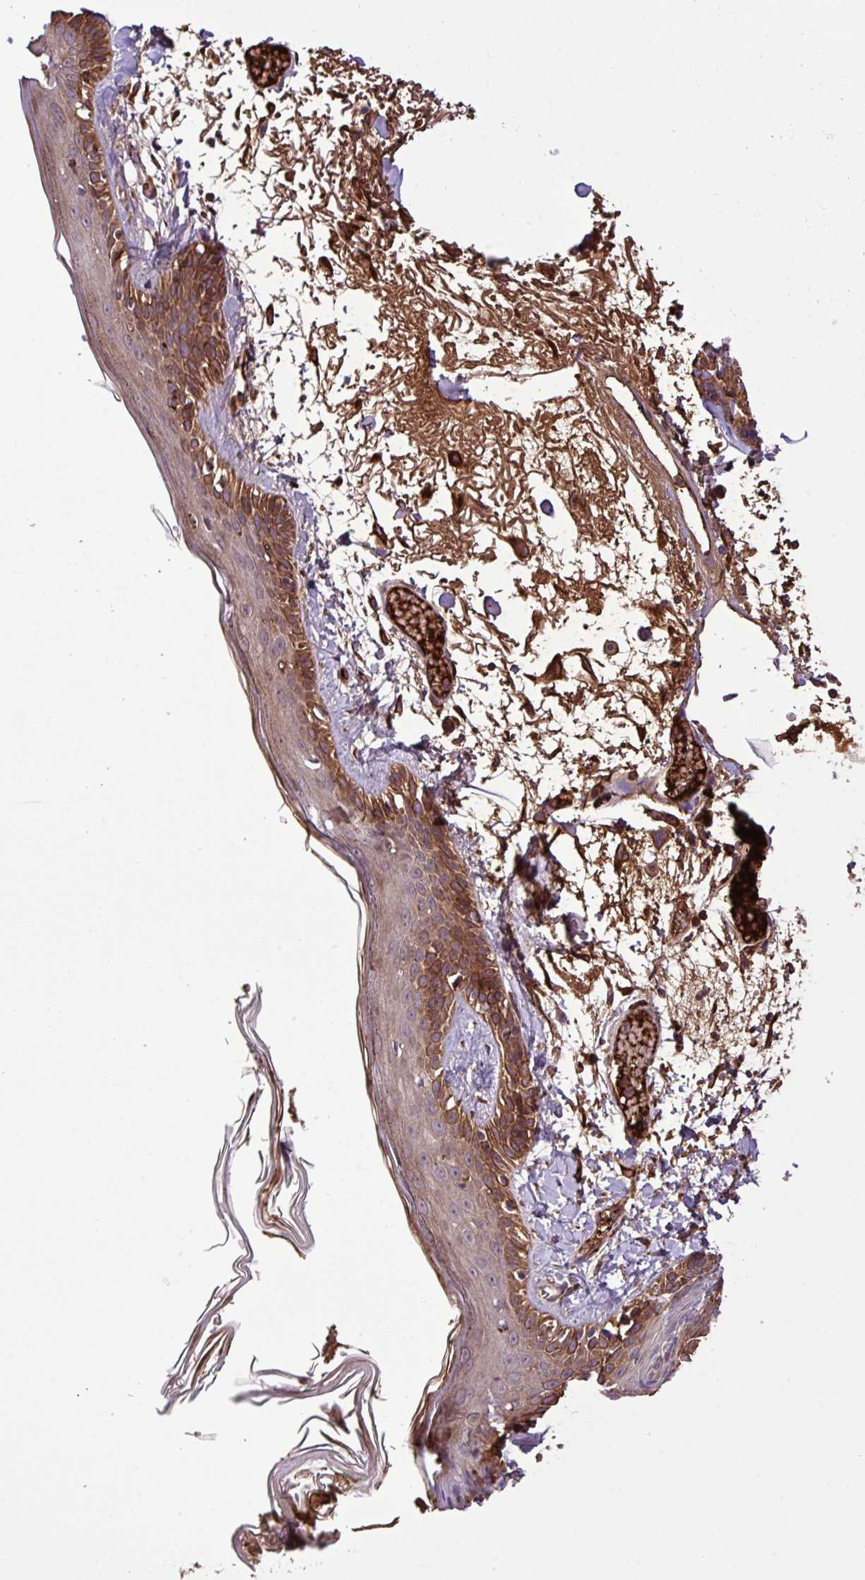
{"staining": {"intensity": "moderate", "quantity": ">75%", "location": "cytoplasmic/membranous"}, "tissue": "skin", "cell_type": "Fibroblasts", "image_type": "normal", "snomed": [{"axis": "morphology", "description": "Normal tissue, NOS"}, {"axis": "topography", "description": "Skin"}], "caption": "This is an image of immunohistochemistry staining of benign skin, which shows moderate staining in the cytoplasmic/membranous of fibroblasts.", "gene": "ZNF266", "patient": {"sex": "male", "age": 79}}